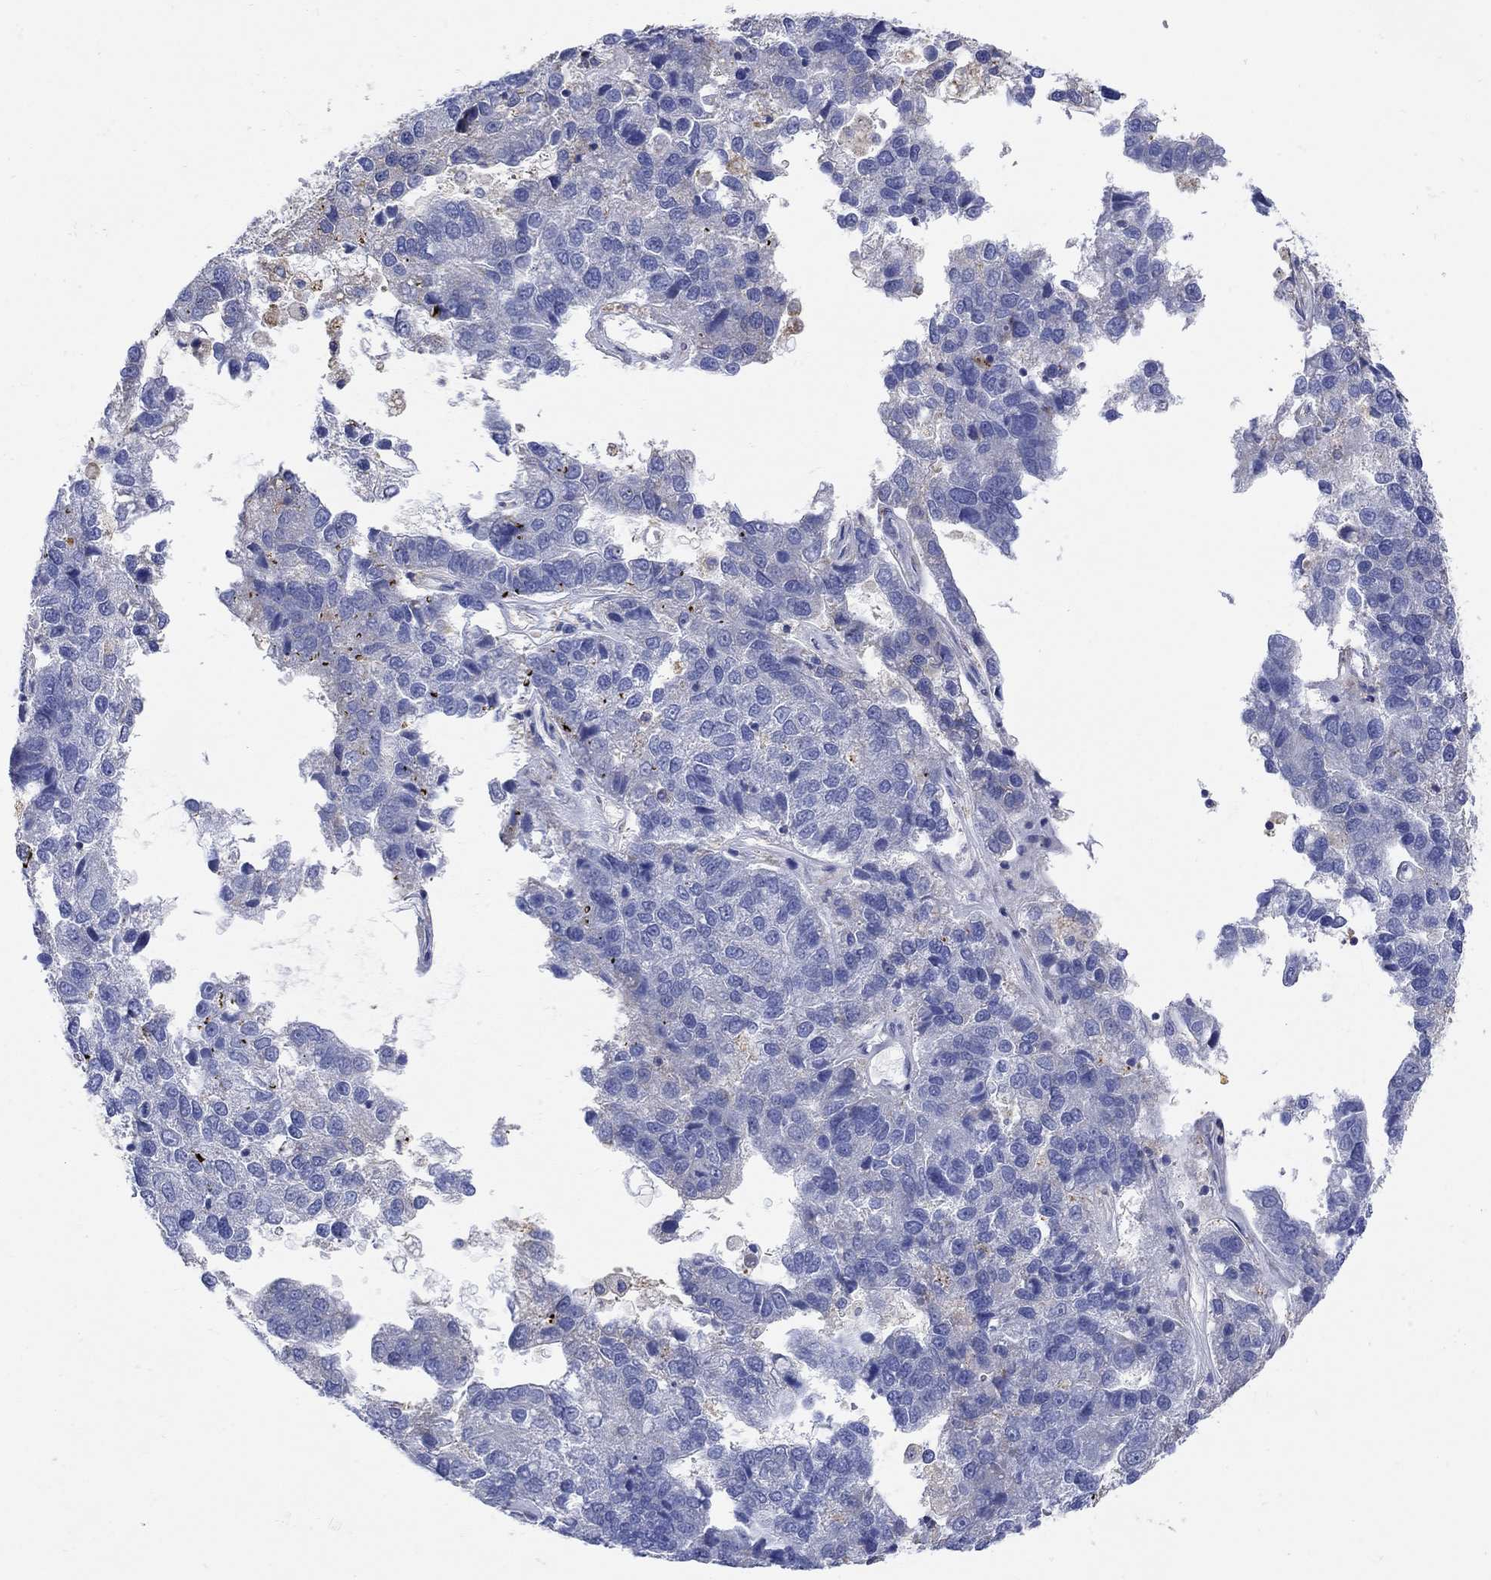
{"staining": {"intensity": "negative", "quantity": "none", "location": "none"}, "tissue": "pancreatic cancer", "cell_type": "Tumor cells", "image_type": "cancer", "snomed": [{"axis": "morphology", "description": "Adenocarcinoma, NOS"}, {"axis": "topography", "description": "Pancreas"}], "caption": "There is no significant staining in tumor cells of pancreatic cancer.", "gene": "TEKT3", "patient": {"sex": "female", "age": 61}}